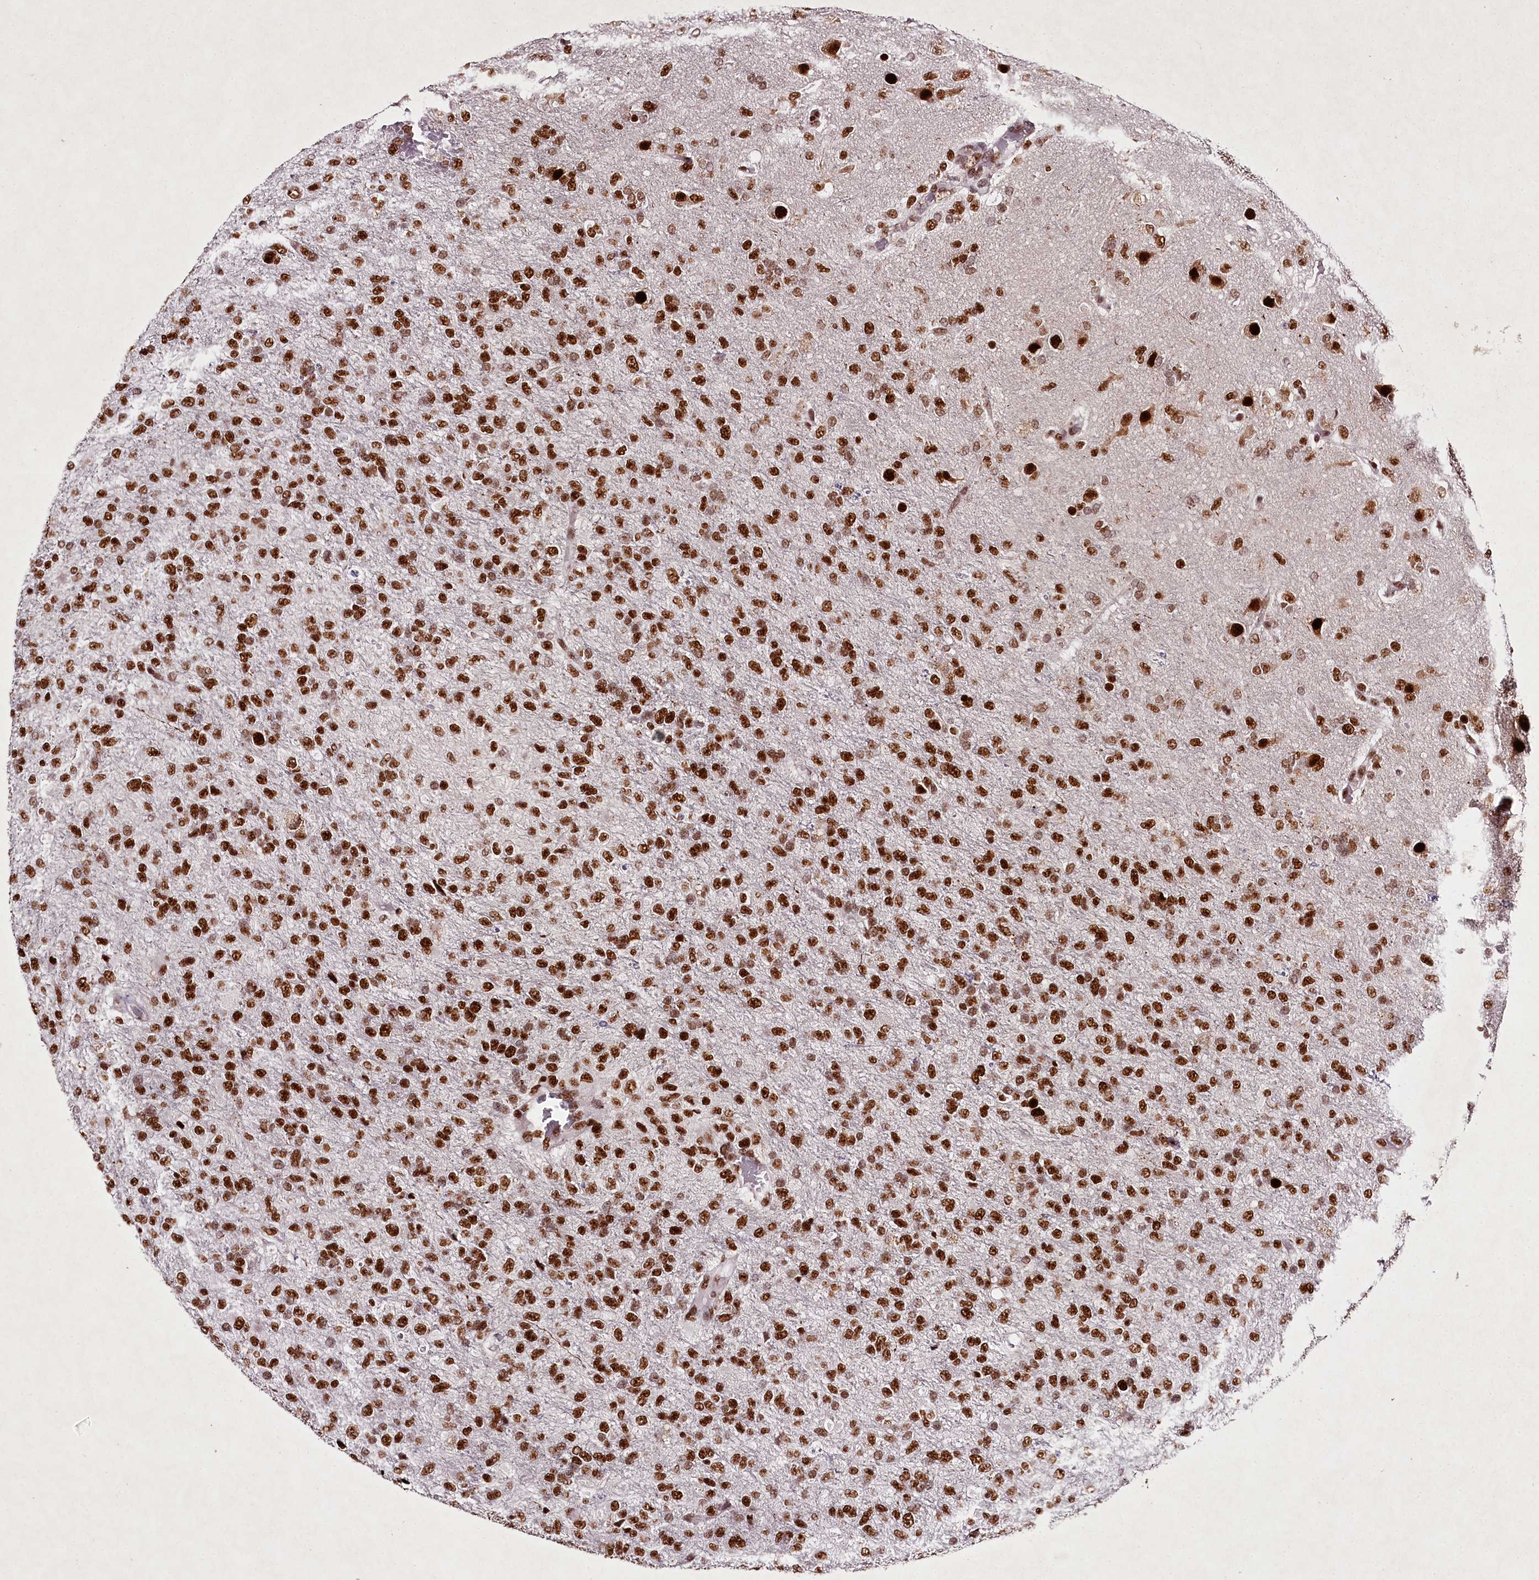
{"staining": {"intensity": "strong", "quantity": ">75%", "location": "nuclear"}, "tissue": "glioma", "cell_type": "Tumor cells", "image_type": "cancer", "snomed": [{"axis": "morphology", "description": "Glioma, malignant, High grade"}, {"axis": "topography", "description": "Brain"}], "caption": "Strong nuclear expression is identified in approximately >75% of tumor cells in glioma.", "gene": "PSPC1", "patient": {"sex": "female", "age": 74}}